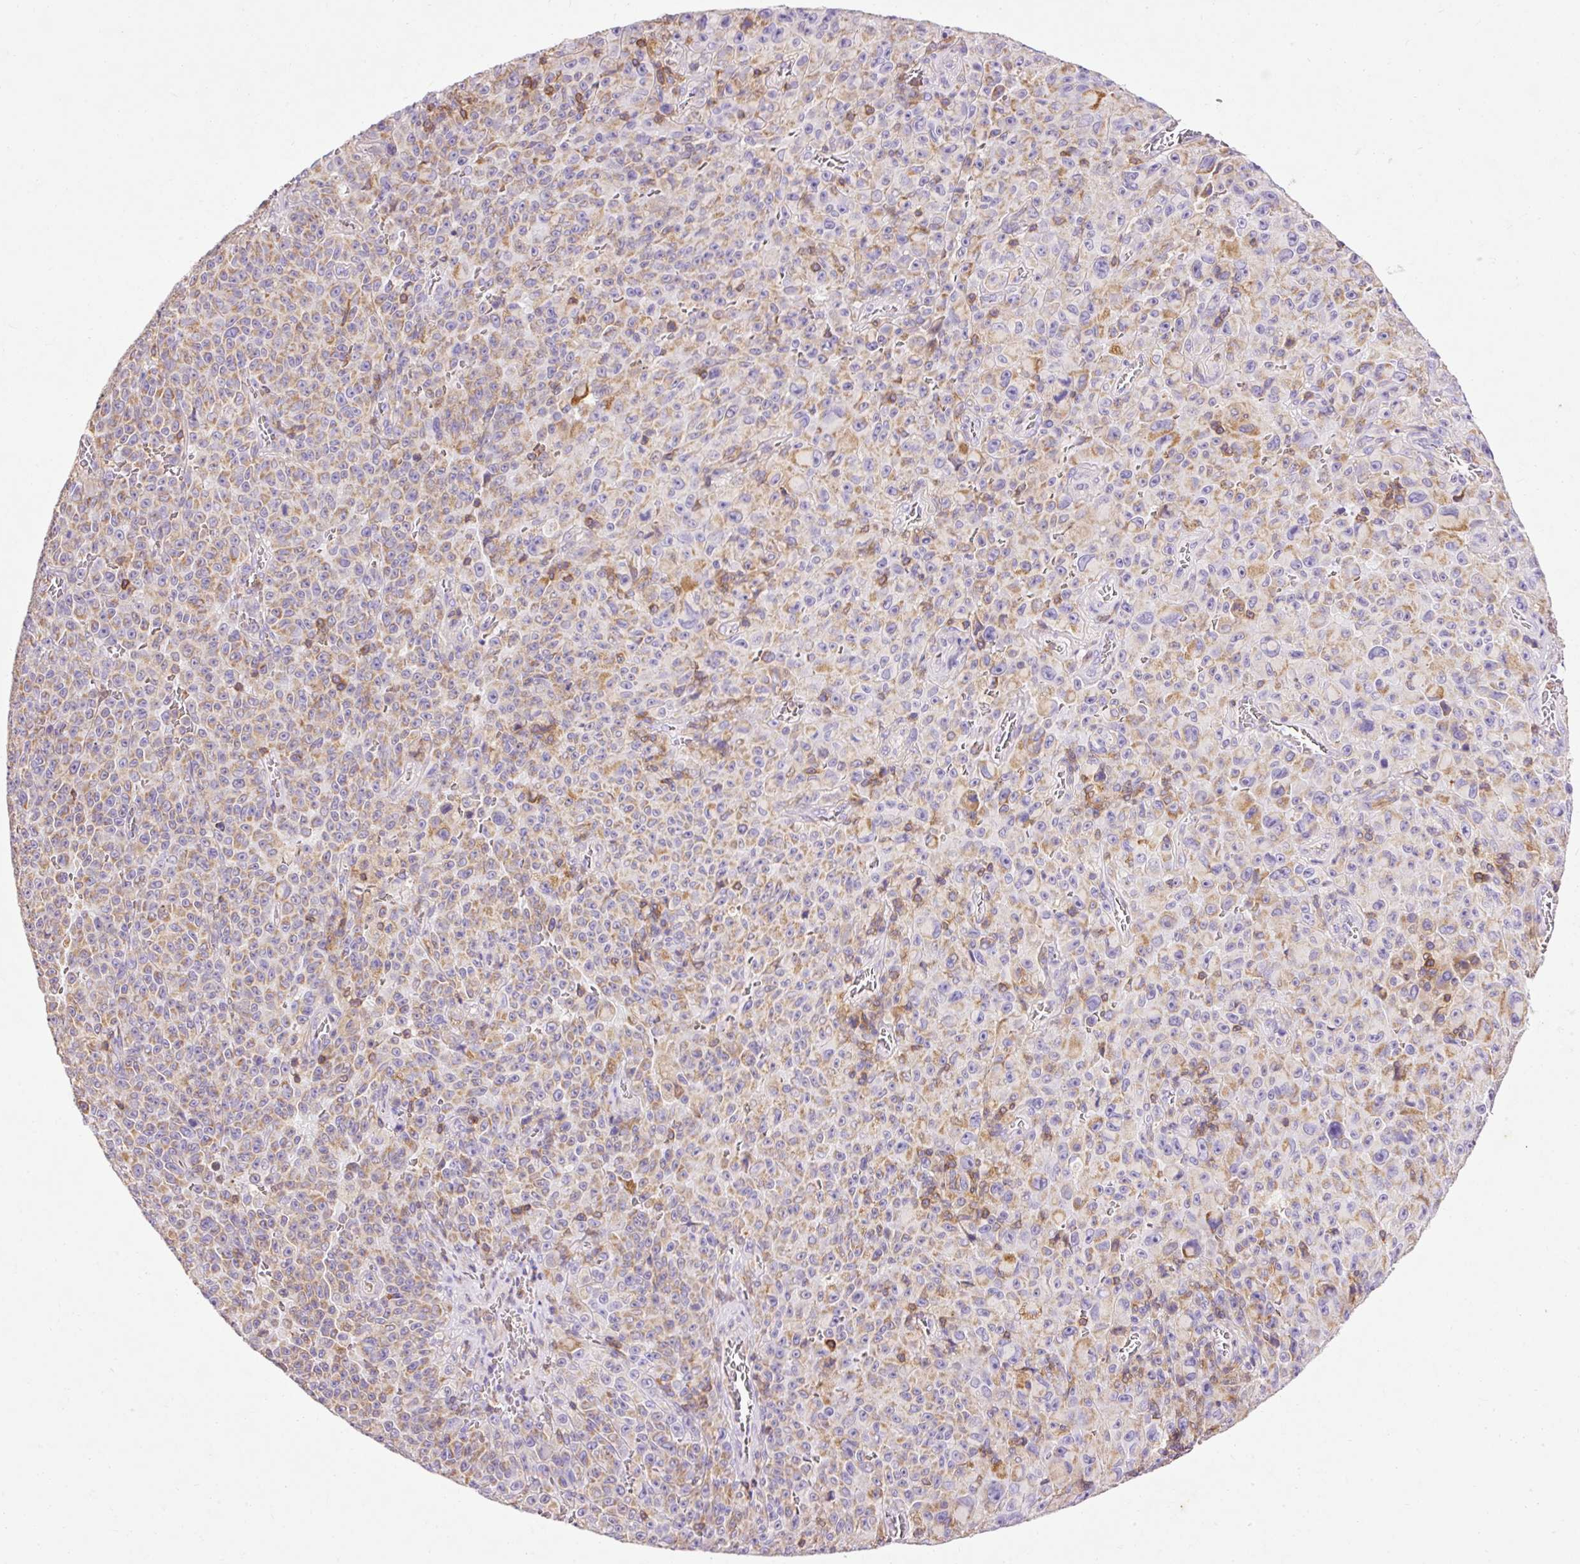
{"staining": {"intensity": "weak", "quantity": "25%-75%", "location": "cytoplasmic/membranous"}, "tissue": "melanoma", "cell_type": "Tumor cells", "image_type": "cancer", "snomed": [{"axis": "morphology", "description": "Malignant melanoma, NOS"}, {"axis": "topography", "description": "Skin"}], "caption": "An image showing weak cytoplasmic/membranous expression in approximately 25%-75% of tumor cells in melanoma, as visualized by brown immunohistochemical staining.", "gene": "IMMT", "patient": {"sex": "female", "age": 82}}